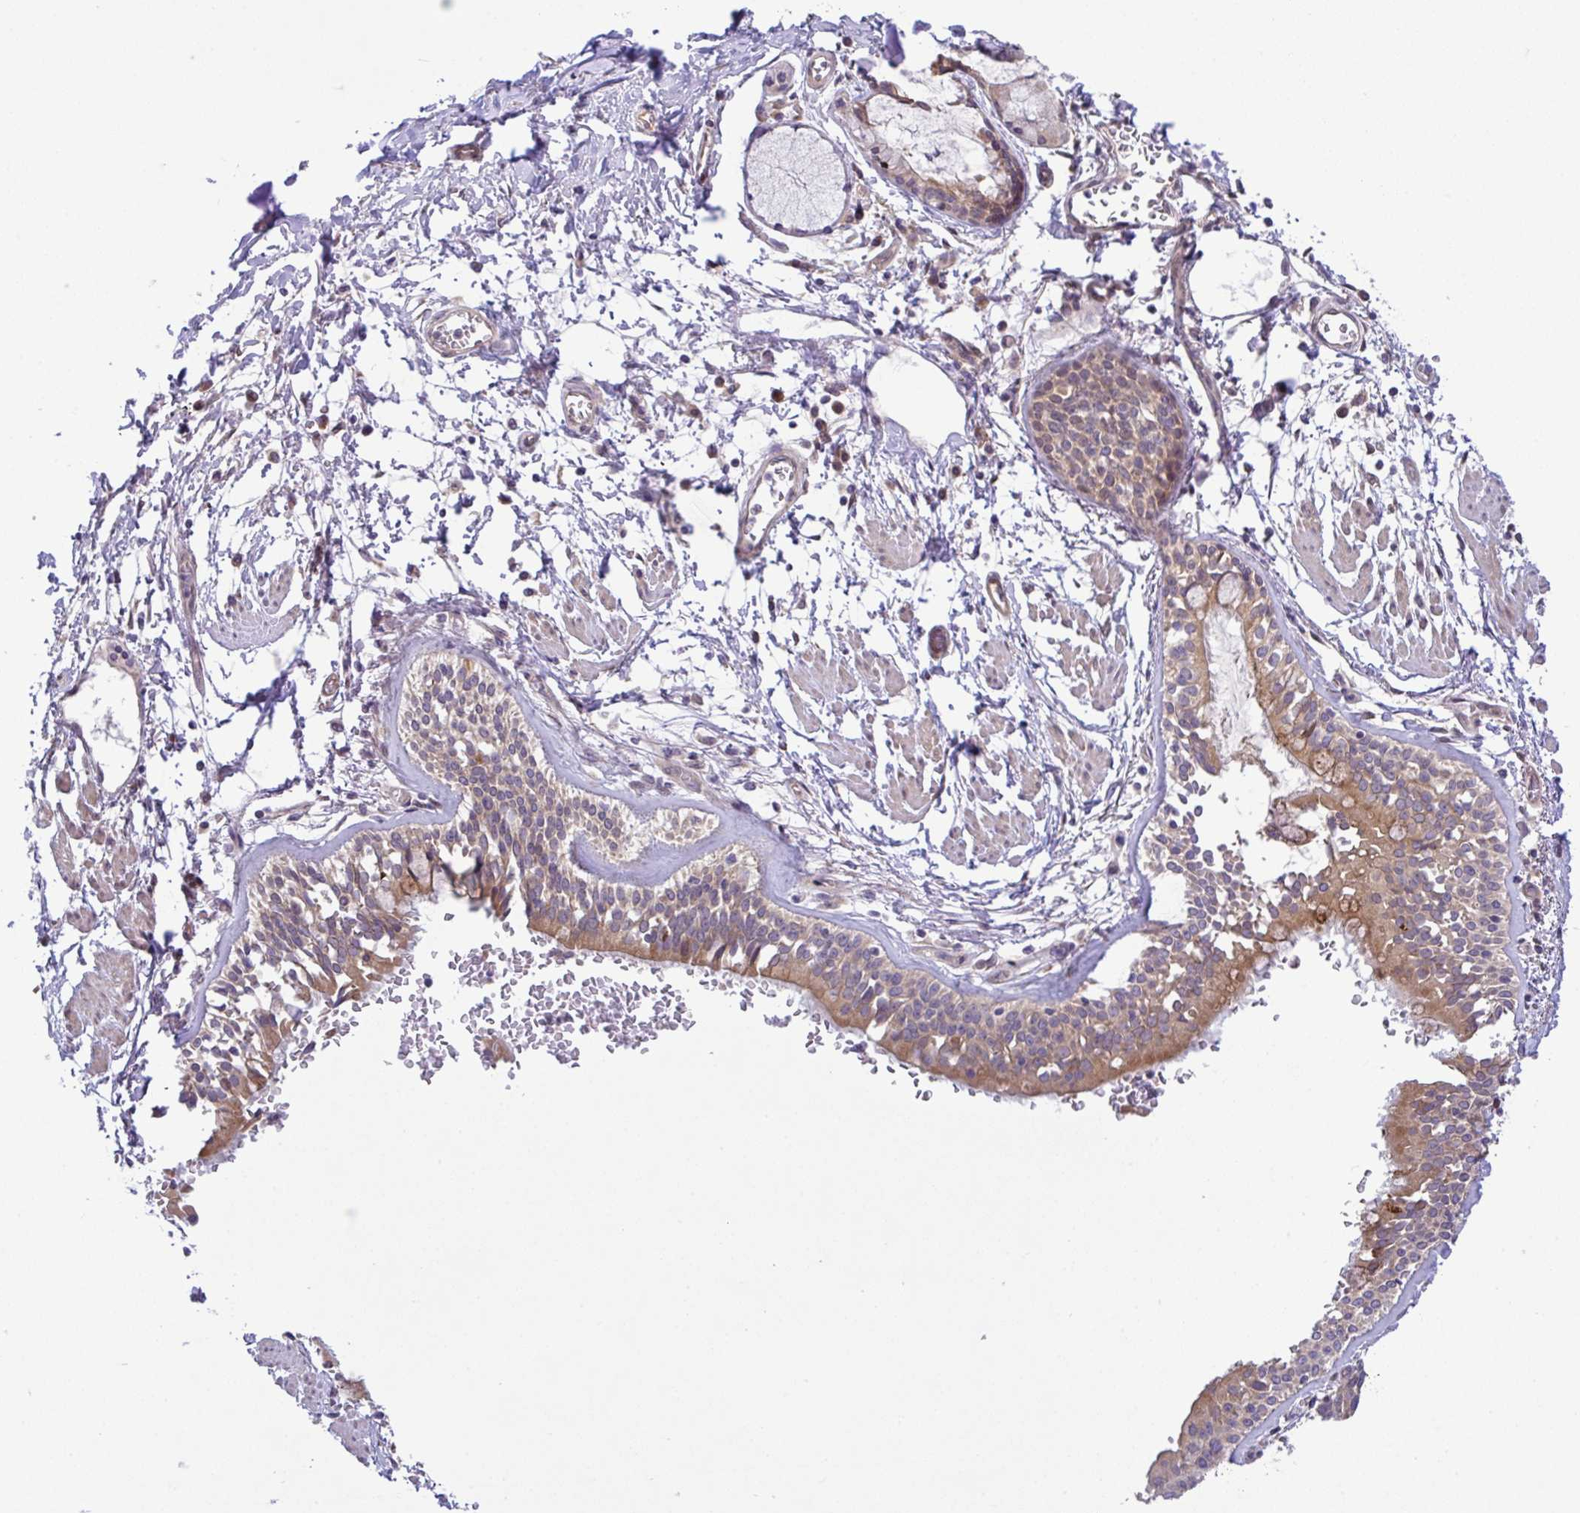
{"staining": {"intensity": "negative", "quantity": "none", "location": "none"}, "tissue": "adipose tissue", "cell_type": "Adipocytes", "image_type": "normal", "snomed": [{"axis": "morphology", "description": "Normal tissue, NOS"}, {"axis": "morphology", "description": "Degeneration, NOS"}, {"axis": "topography", "description": "Cartilage tissue"}, {"axis": "topography", "description": "Lung"}], "caption": "DAB immunohistochemical staining of normal adipose tissue displays no significant staining in adipocytes. (DAB (3,3'-diaminobenzidine) immunohistochemistry visualized using brightfield microscopy, high magnification).", "gene": "UBE4A", "patient": {"sex": "female", "age": 61}}